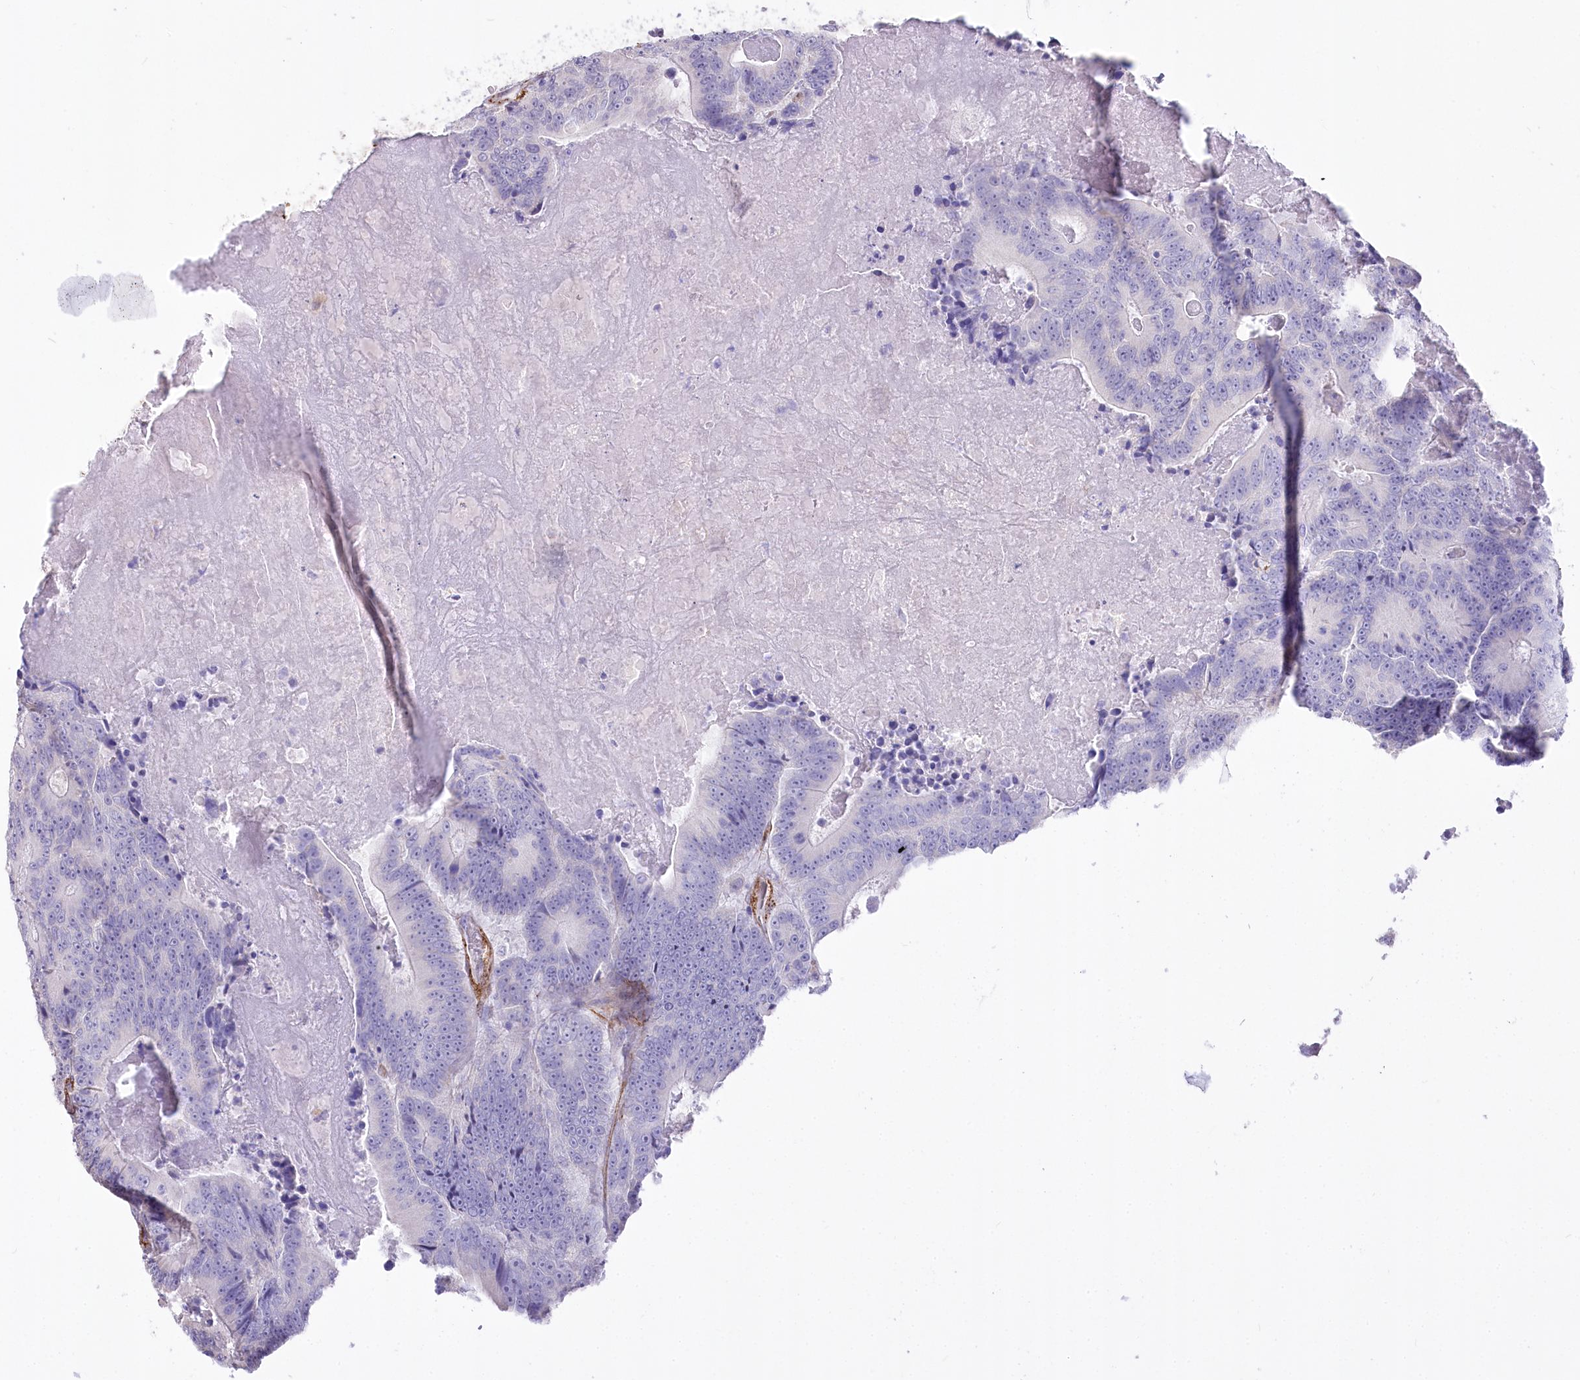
{"staining": {"intensity": "negative", "quantity": "none", "location": "none"}, "tissue": "colorectal cancer", "cell_type": "Tumor cells", "image_type": "cancer", "snomed": [{"axis": "morphology", "description": "Adenocarcinoma, NOS"}, {"axis": "topography", "description": "Colon"}], "caption": "Immunohistochemistry micrograph of adenocarcinoma (colorectal) stained for a protein (brown), which shows no staining in tumor cells.", "gene": "SYNPO2", "patient": {"sex": "male", "age": 83}}